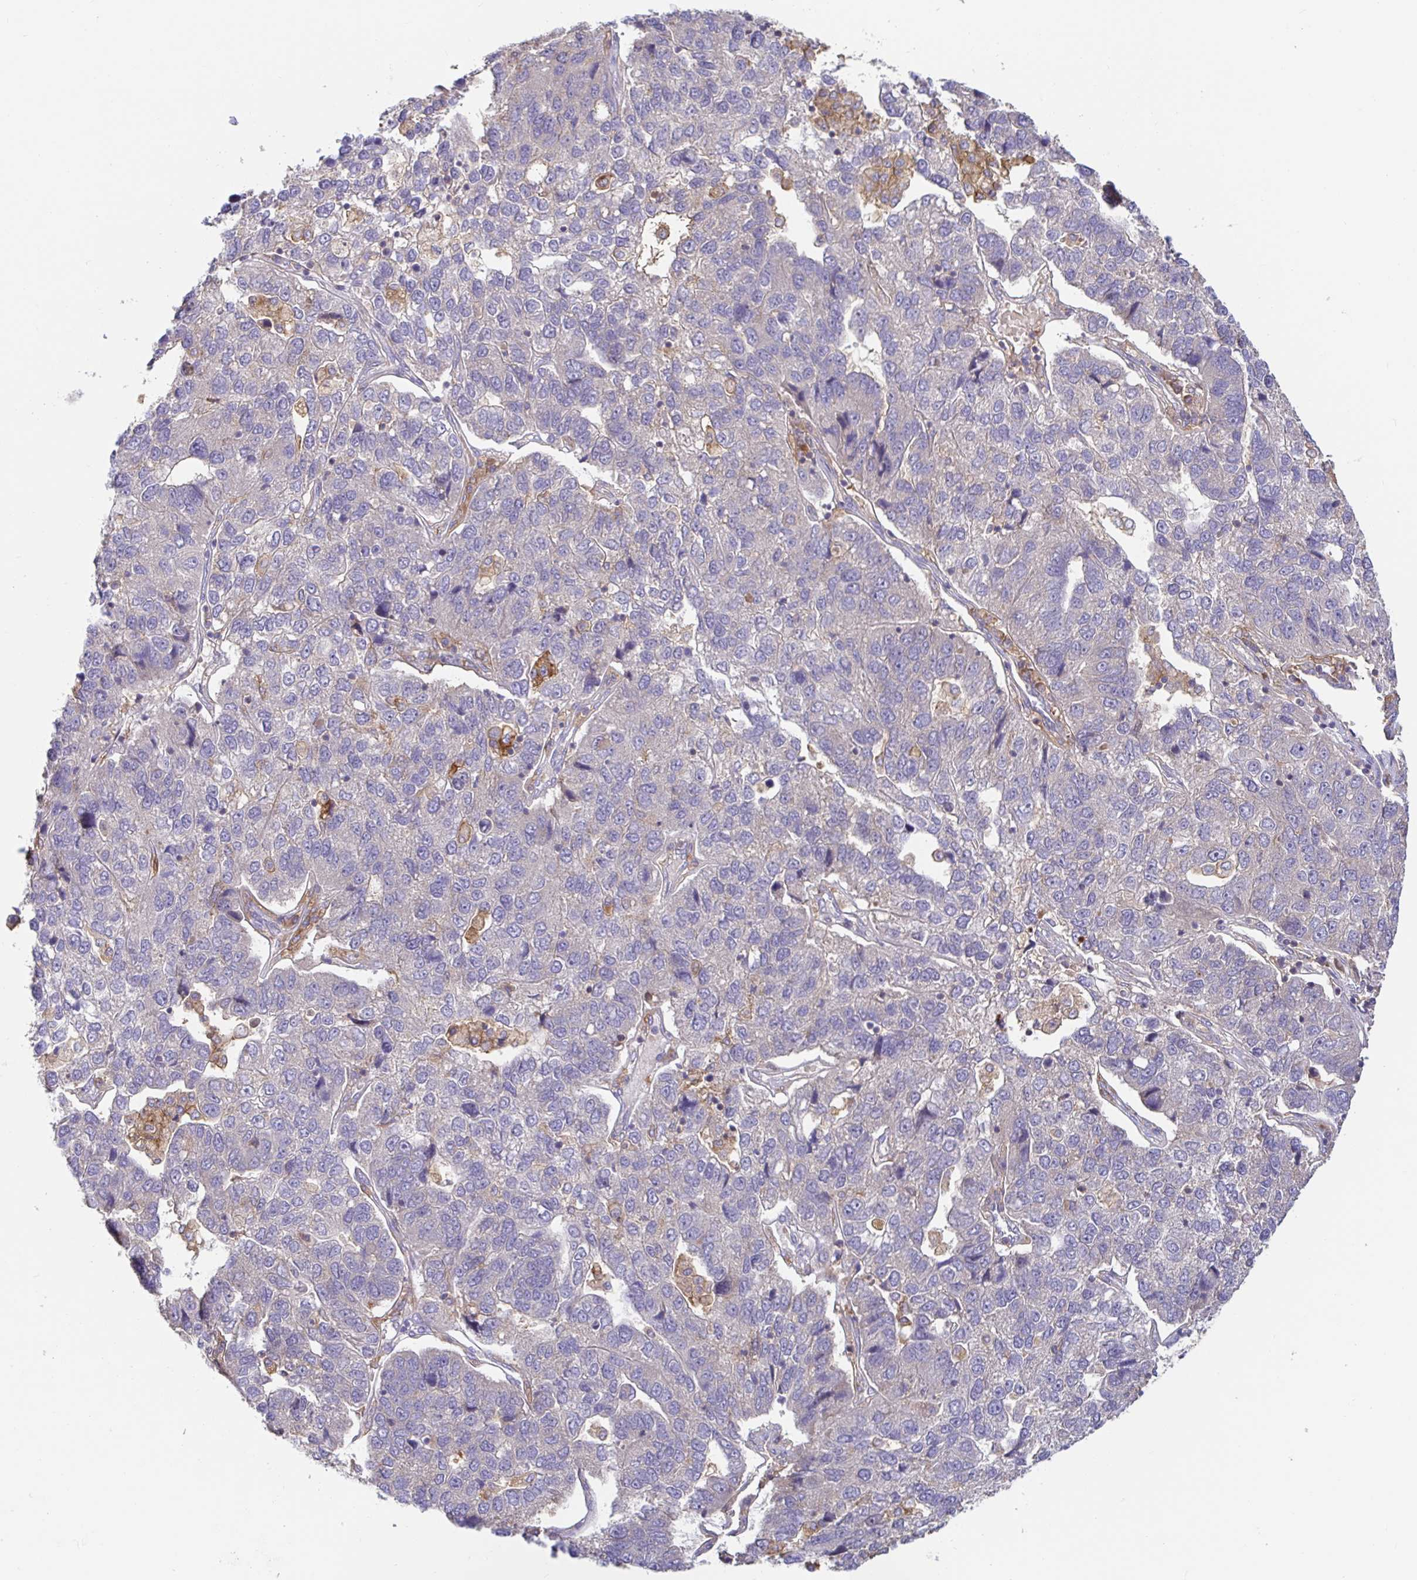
{"staining": {"intensity": "negative", "quantity": "none", "location": "none"}, "tissue": "pancreatic cancer", "cell_type": "Tumor cells", "image_type": "cancer", "snomed": [{"axis": "morphology", "description": "Adenocarcinoma, NOS"}, {"axis": "topography", "description": "Pancreas"}], "caption": "This is an immunohistochemistry photomicrograph of human pancreatic adenocarcinoma. There is no staining in tumor cells.", "gene": "LARP1", "patient": {"sex": "female", "age": 61}}